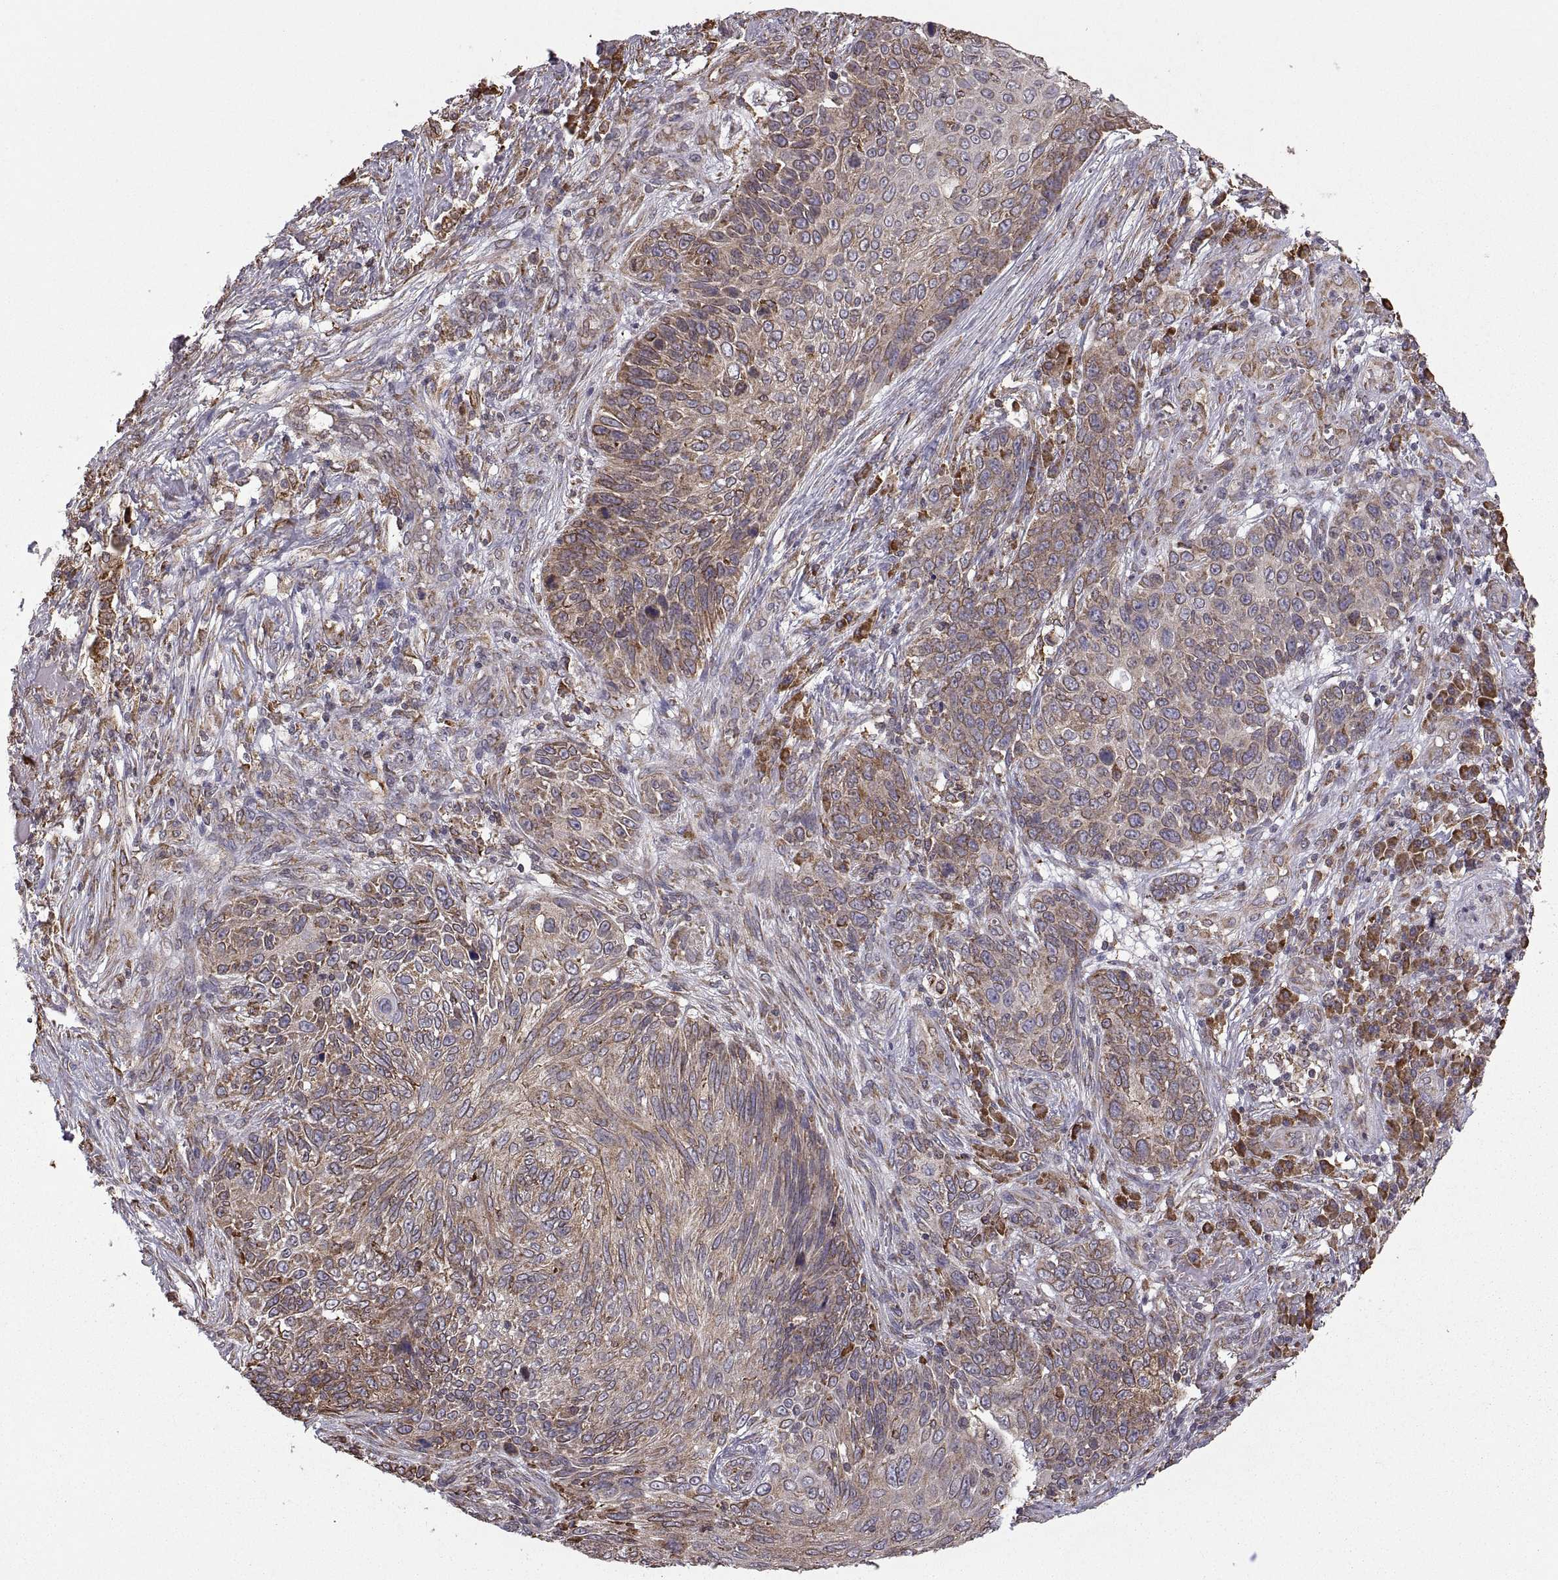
{"staining": {"intensity": "moderate", "quantity": "<25%", "location": "cytoplasmic/membranous"}, "tissue": "skin cancer", "cell_type": "Tumor cells", "image_type": "cancer", "snomed": [{"axis": "morphology", "description": "Squamous cell carcinoma, NOS"}, {"axis": "topography", "description": "Skin"}], "caption": "Skin cancer (squamous cell carcinoma) stained for a protein (brown) shows moderate cytoplasmic/membranous positive positivity in about <25% of tumor cells.", "gene": "PDIA3", "patient": {"sex": "male", "age": 92}}